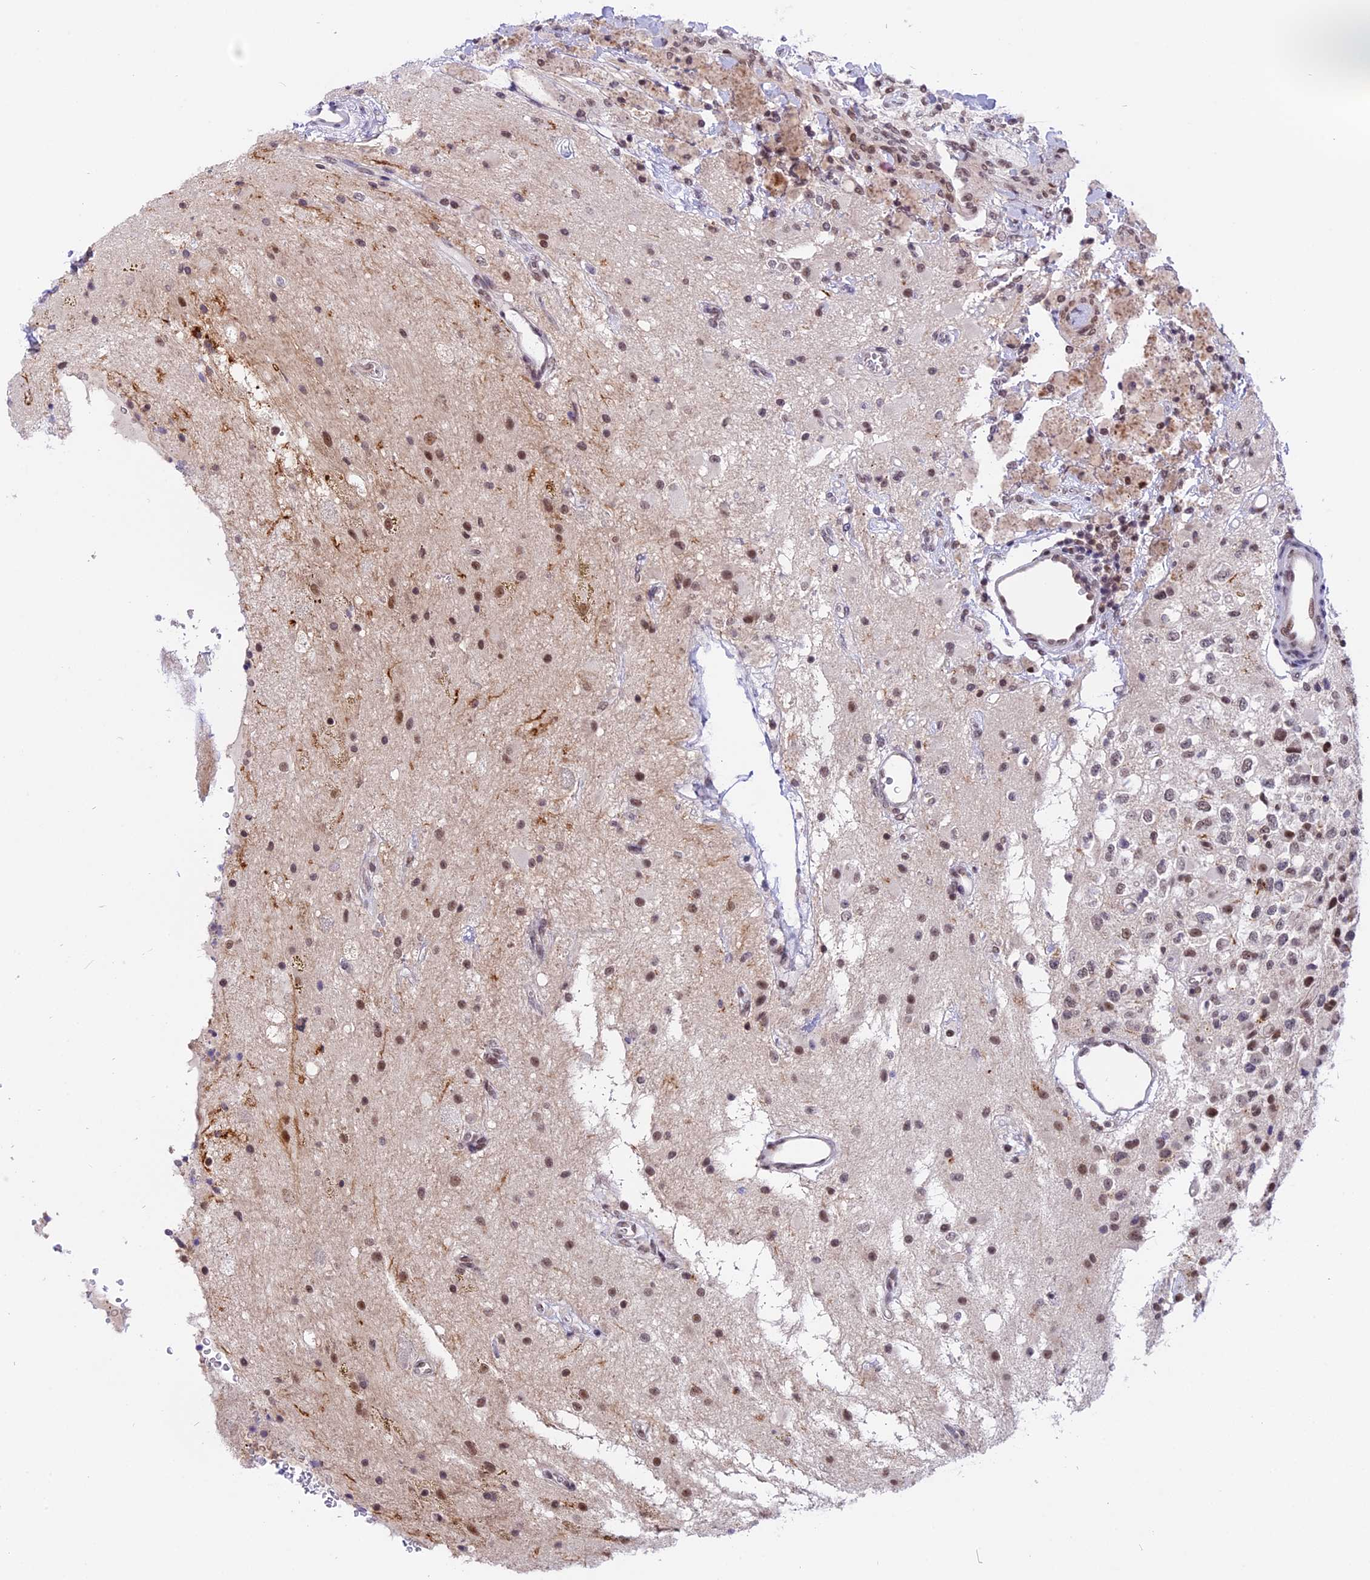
{"staining": {"intensity": "weak", "quantity": "25%-75%", "location": "nuclear"}, "tissue": "glioma", "cell_type": "Tumor cells", "image_type": "cancer", "snomed": [{"axis": "morphology", "description": "Glioma, malignant, High grade"}, {"axis": "topography", "description": "Brain"}], "caption": "Human glioma stained for a protein (brown) reveals weak nuclear positive positivity in about 25%-75% of tumor cells.", "gene": "TADA3", "patient": {"sex": "male", "age": 34}}